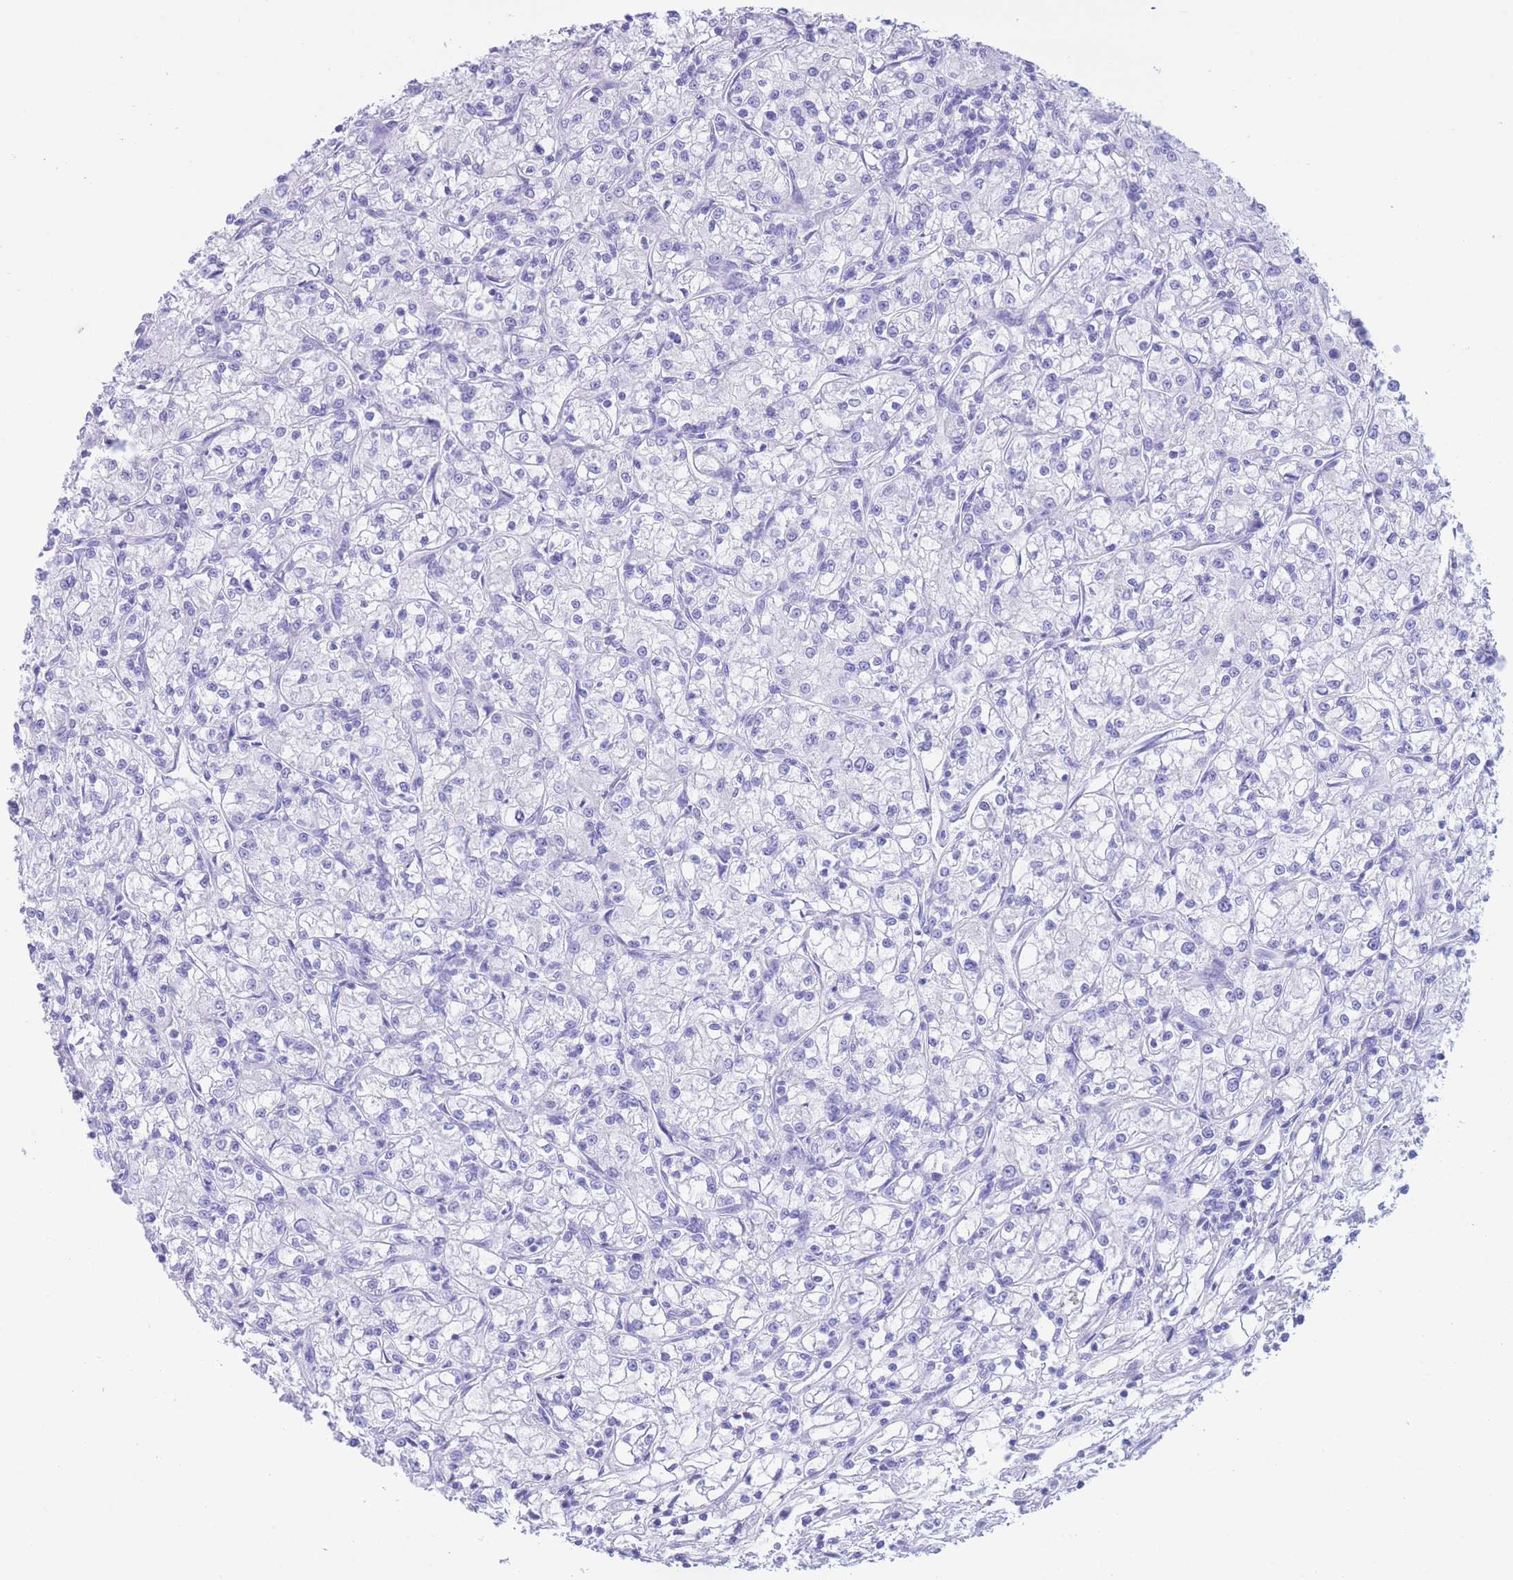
{"staining": {"intensity": "negative", "quantity": "none", "location": "none"}, "tissue": "renal cancer", "cell_type": "Tumor cells", "image_type": "cancer", "snomed": [{"axis": "morphology", "description": "Adenocarcinoma, NOS"}, {"axis": "topography", "description": "Kidney"}], "caption": "Protein analysis of renal cancer demonstrates no significant expression in tumor cells.", "gene": "SLCO1B3", "patient": {"sex": "female", "age": 59}}